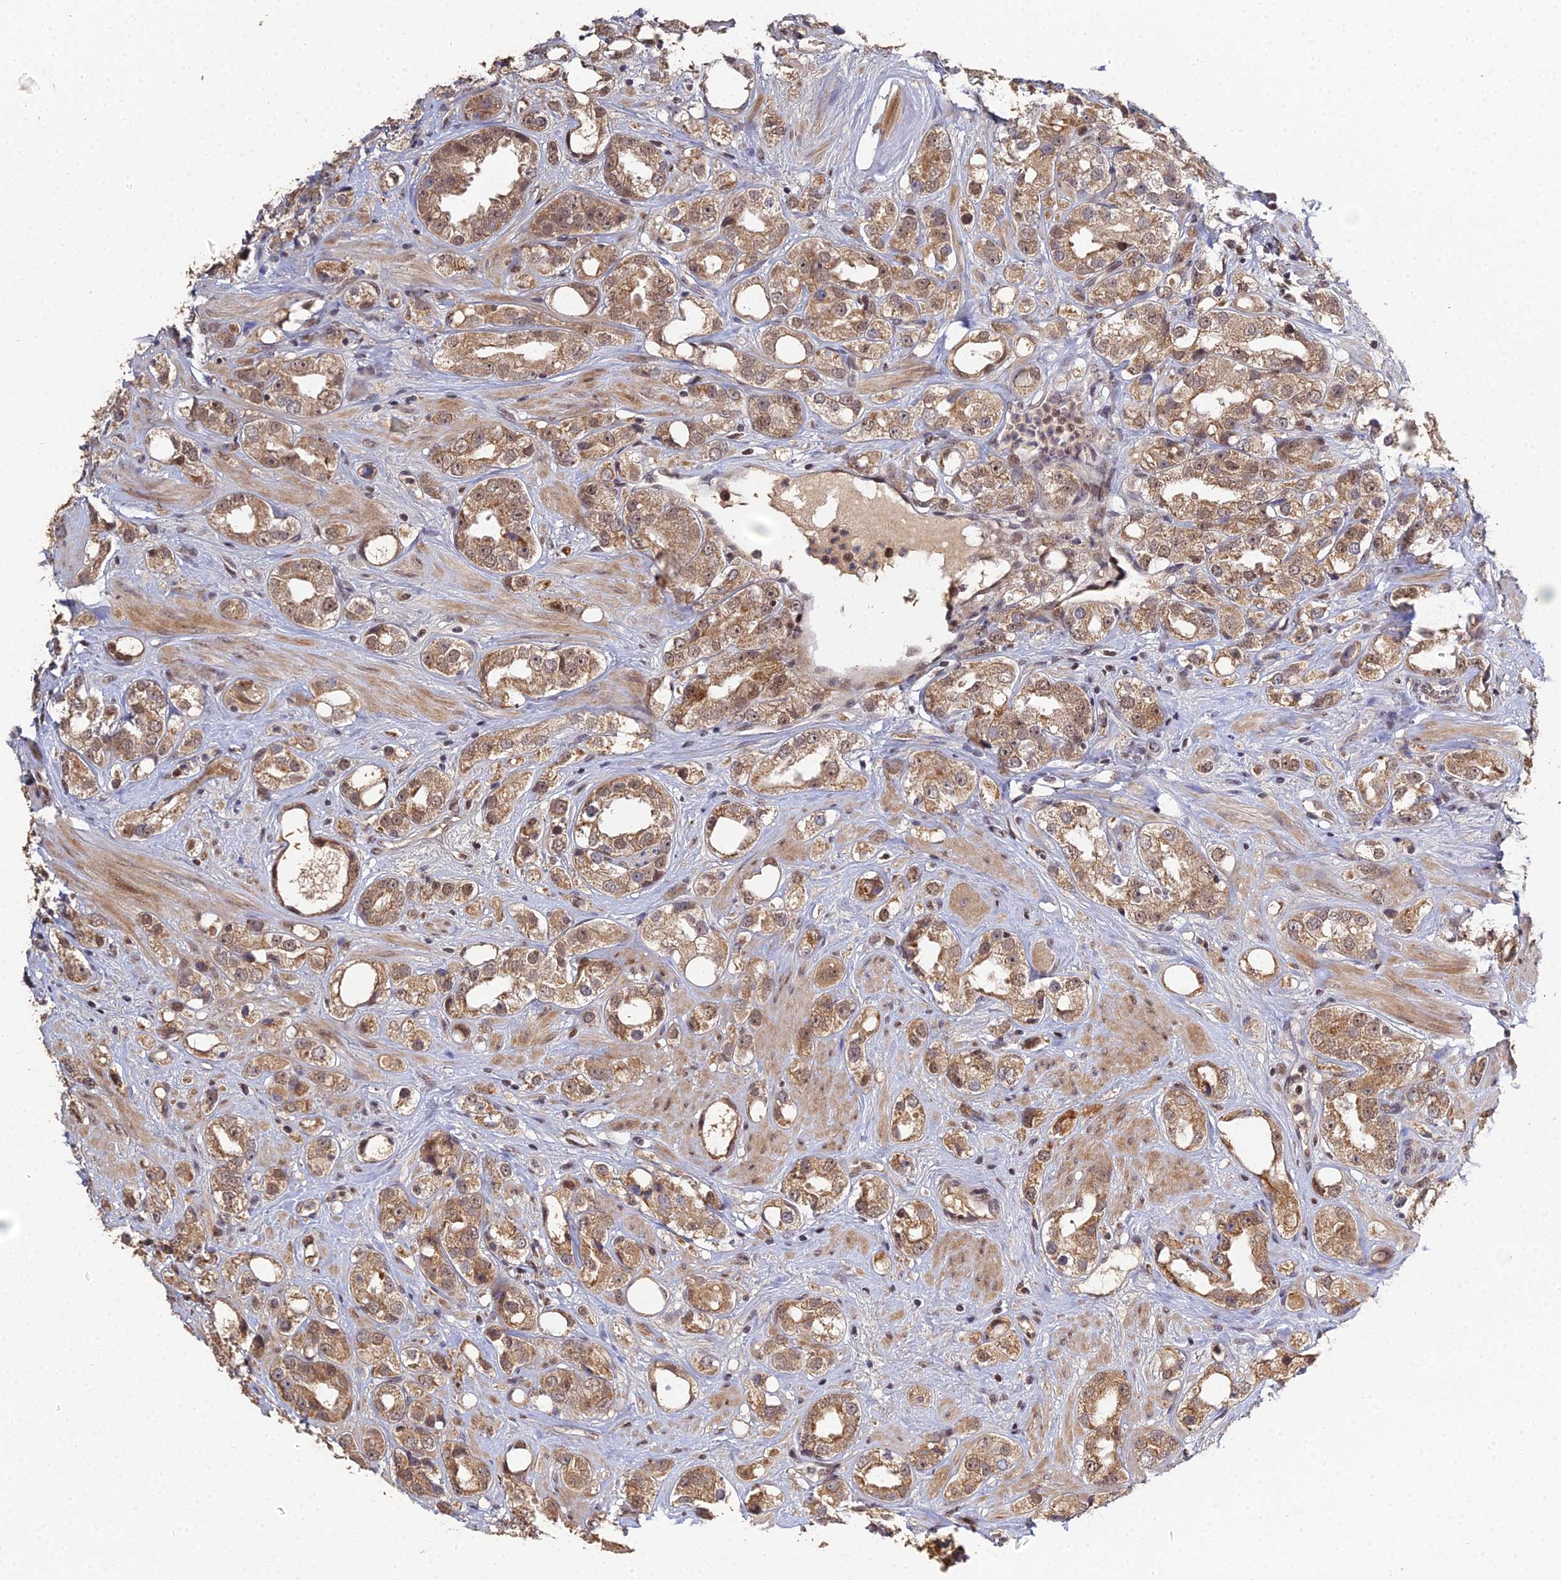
{"staining": {"intensity": "moderate", "quantity": ">75%", "location": "cytoplasmic/membranous,nuclear"}, "tissue": "prostate cancer", "cell_type": "Tumor cells", "image_type": "cancer", "snomed": [{"axis": "morphology", "description": "Adenocarcinoma, NOS"}, {"axis": "topography", "description": "Prostate"}], "caption": "DAB (3,3'-diaminobenzidine) immunohistochemical staining of human prostate cancer (adenocarcinoma) shows moderate cytoplasmic/membranous and nuclear protein expression in approximately >75% of tumor cells.", "gene": "ERCC5", "patient": {"sex": "male", "age": 79}}